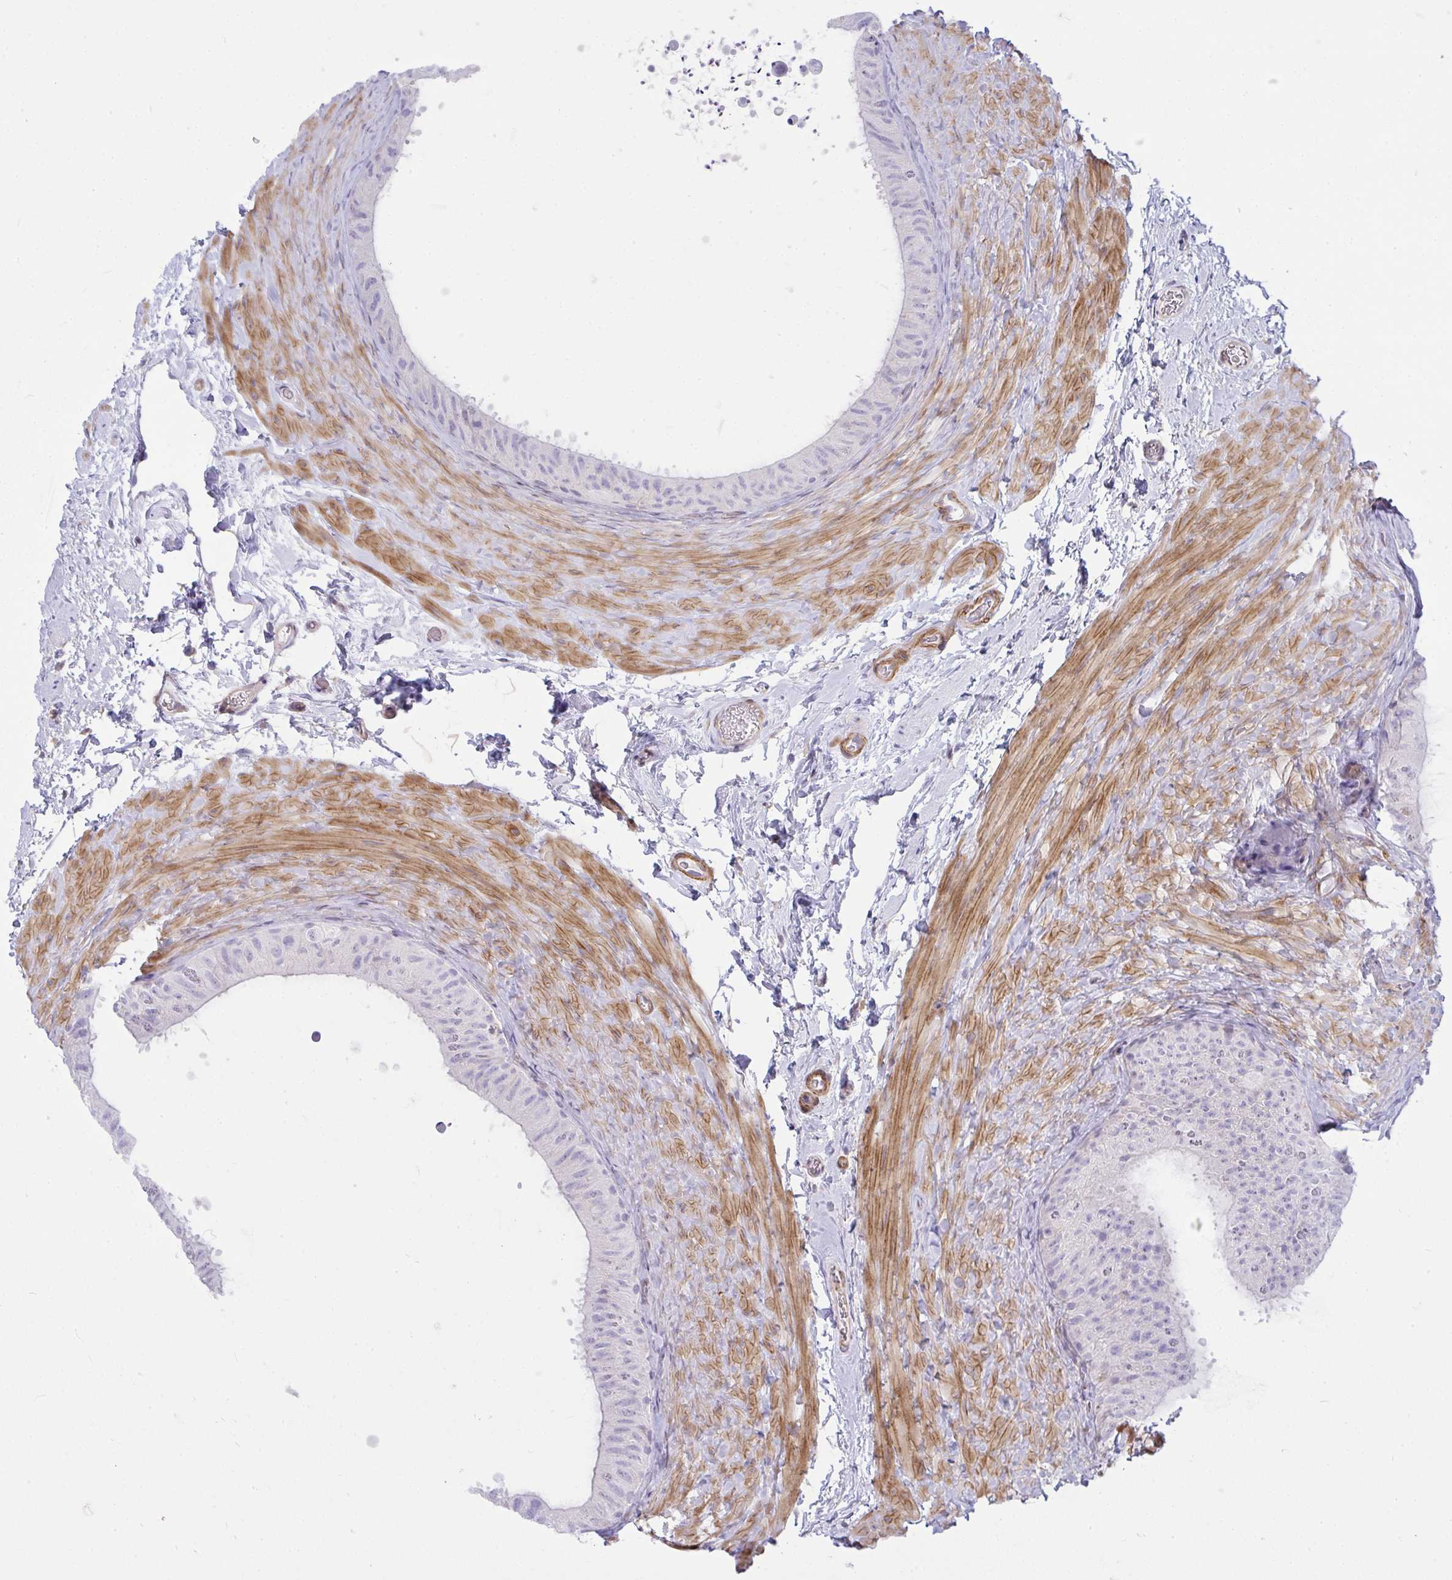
{"staining": {"intensity": "negative", "quantity": "none", "location": "none"}, "tissue": "epididymis", "cell_type": "Glandular cells", "image_type": "normal", "snomed": [{"axis": "morphology", "description": "Normal tissue, NOS"}, {"axis": "topography", "description": "Epididymis, spermatic cord, NOS"}, {"axis": "topography", "description": "Epididymis"}], "caption": "An IHC photomicrograph of normal epididymis is shown. There is no staining in glandular cells of epididymis.", "gene": "CDRT15", "patient": {"sex": "male", "age": 31}}